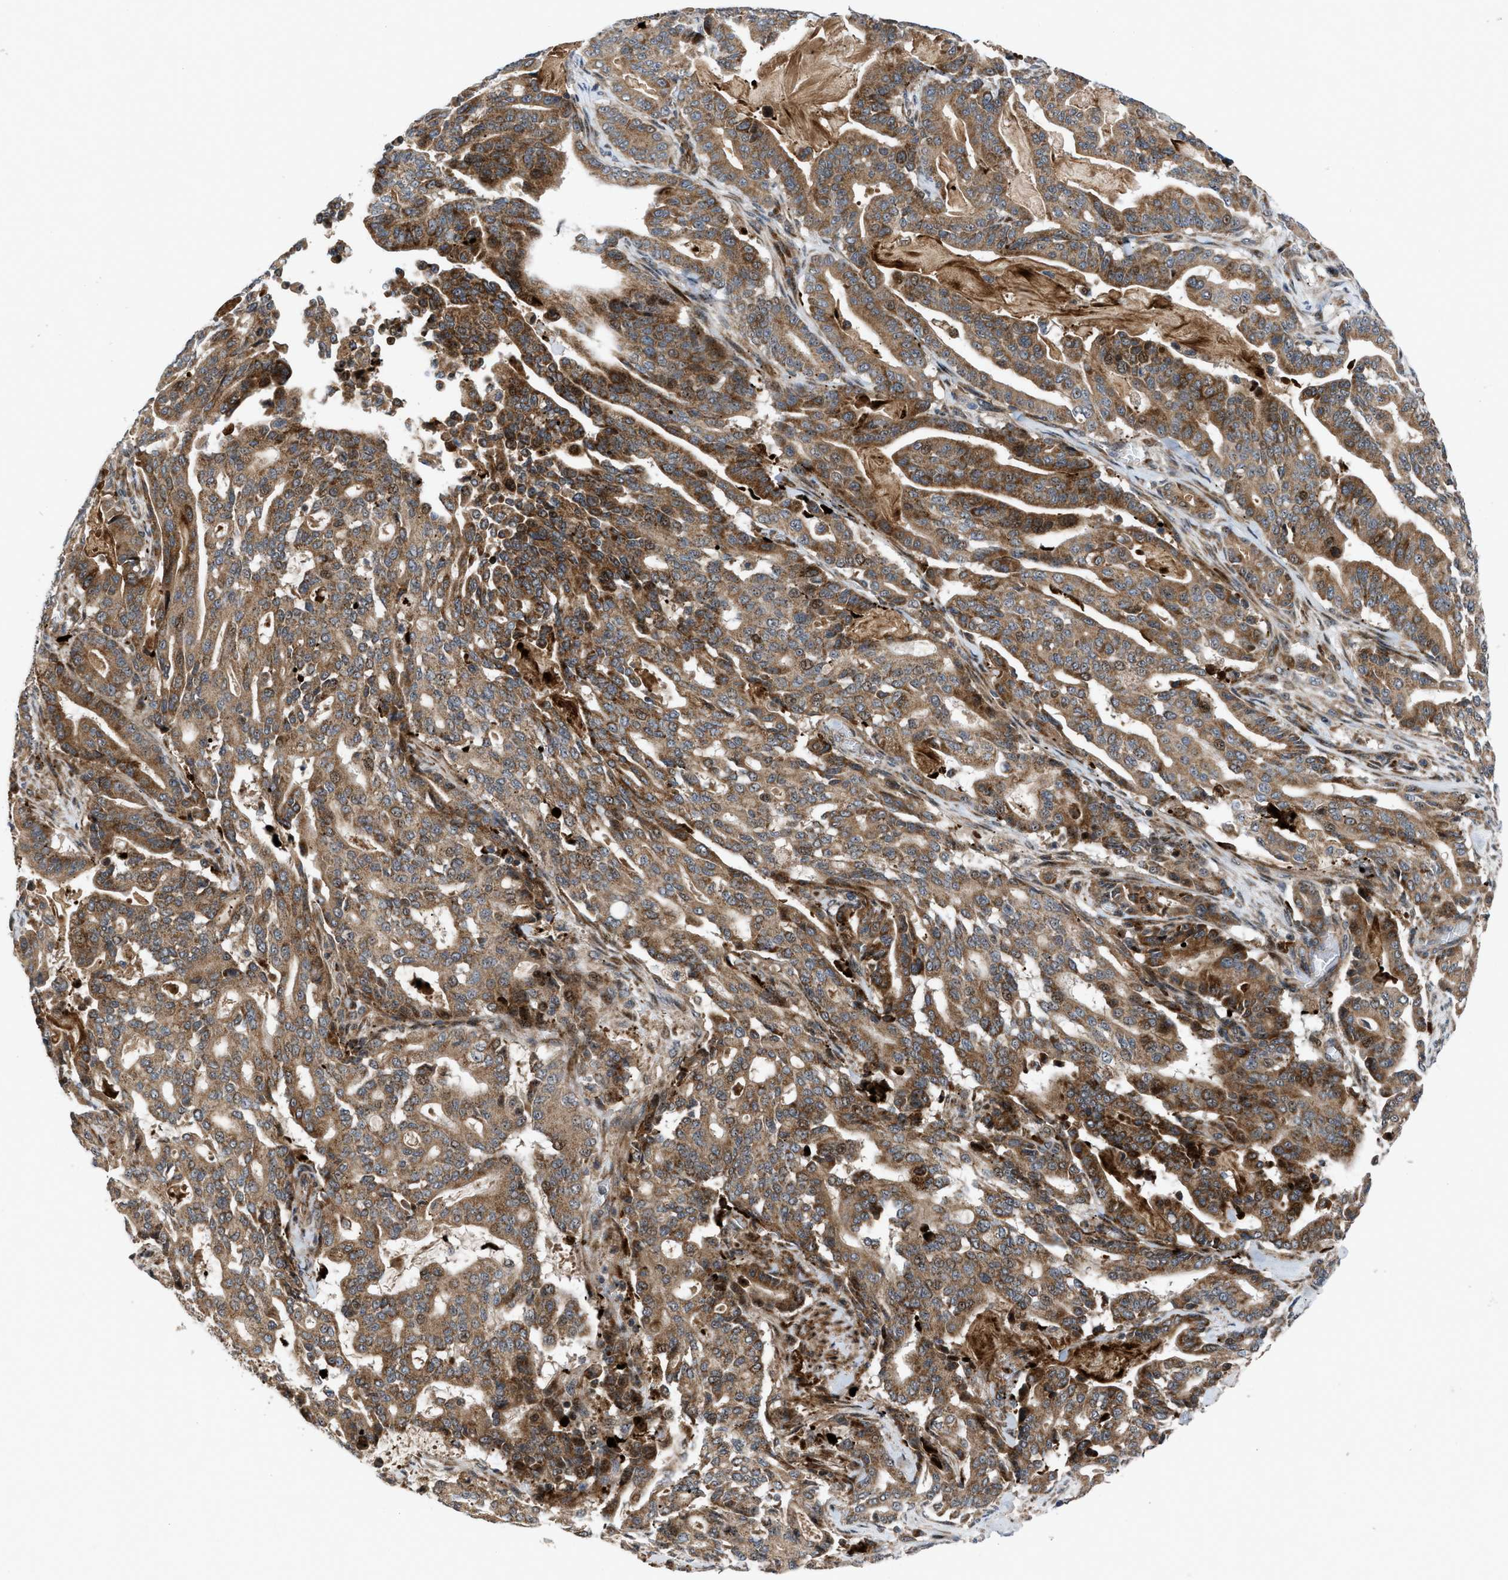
{"staining": {"intensity": "strong", "quantity": ">75%", "location": "cytoplasmic/membranous"}, "tissue": "pancreatic cancer", "cell_type": "Tumor cells", "image_type": "cancer", "snomed": [{"axis": "morphology", "description": "Adenocarcinoma, NOS"}, {"axis": "topography", "description": "Pancreas"}], "caption": "A photomicrograph of pancreatic cancer (adenocarcinoma) stained for a protein demonstrates strong cytoplasmic/membranous brown staining in tumor cells.", "gene": "AP3M2", "patient": {"sex": "male", "age": 63}}